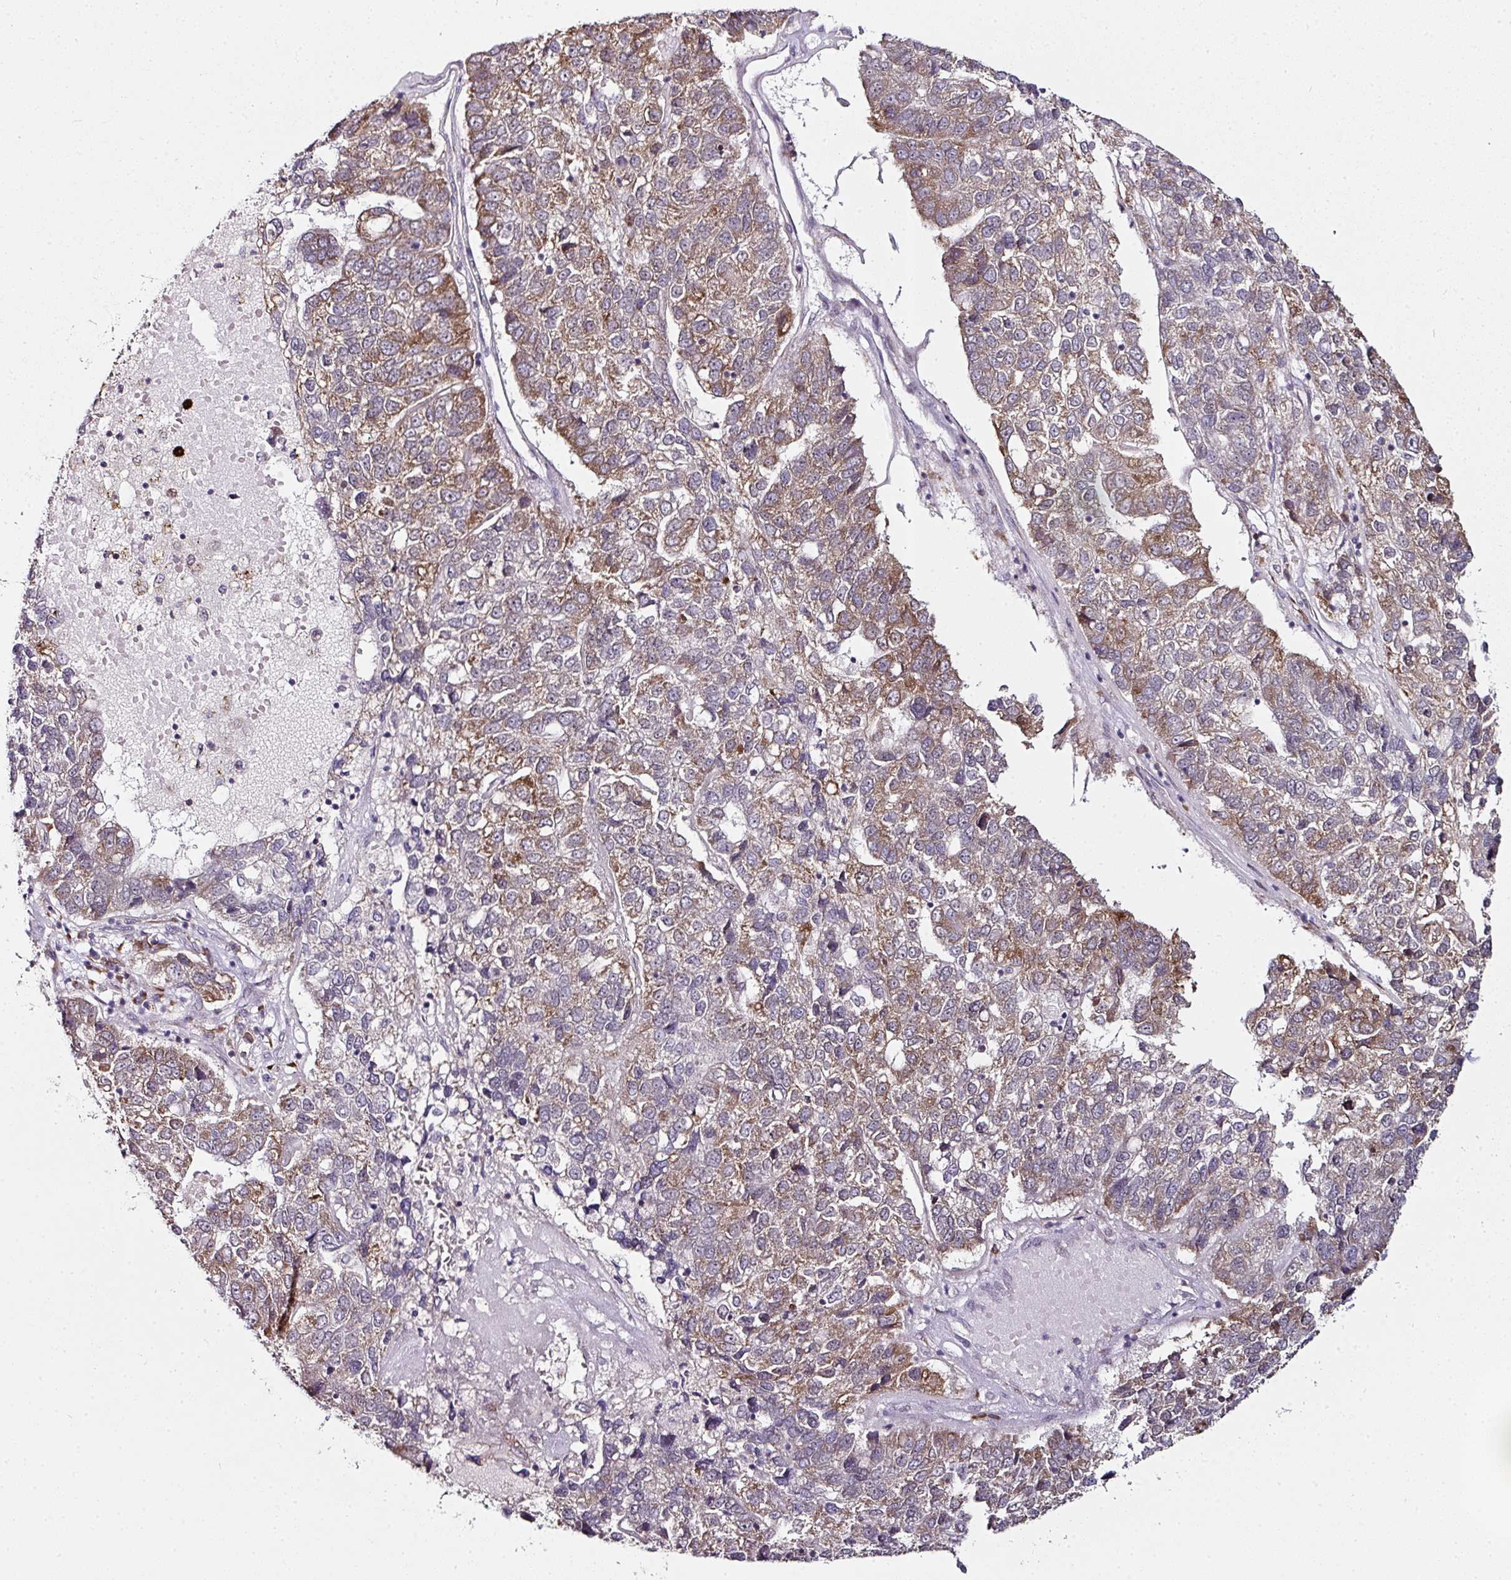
{"staining": {"intensity": "moderate", "quantity": ">75%", "location": "cytoplasmic/membranous"}, "tissue": "pancreatic cancer", "cell_type": "Tumor cells", "image_type": "cancer", "snomed": [{"axis": "morphology", "description": "Adenocarcinoma, NOS"}, {"axis": "topography", "description": "Pancreas"}], "caption": "Pancreatic cancer was stained to show a protein in brown. There is medium levels of moderate cytoplasmic/membranous staining in approximately >75% of tumor cells.", "gene": "APOLD1", "patient": {"sex": "female", "age": 61}}